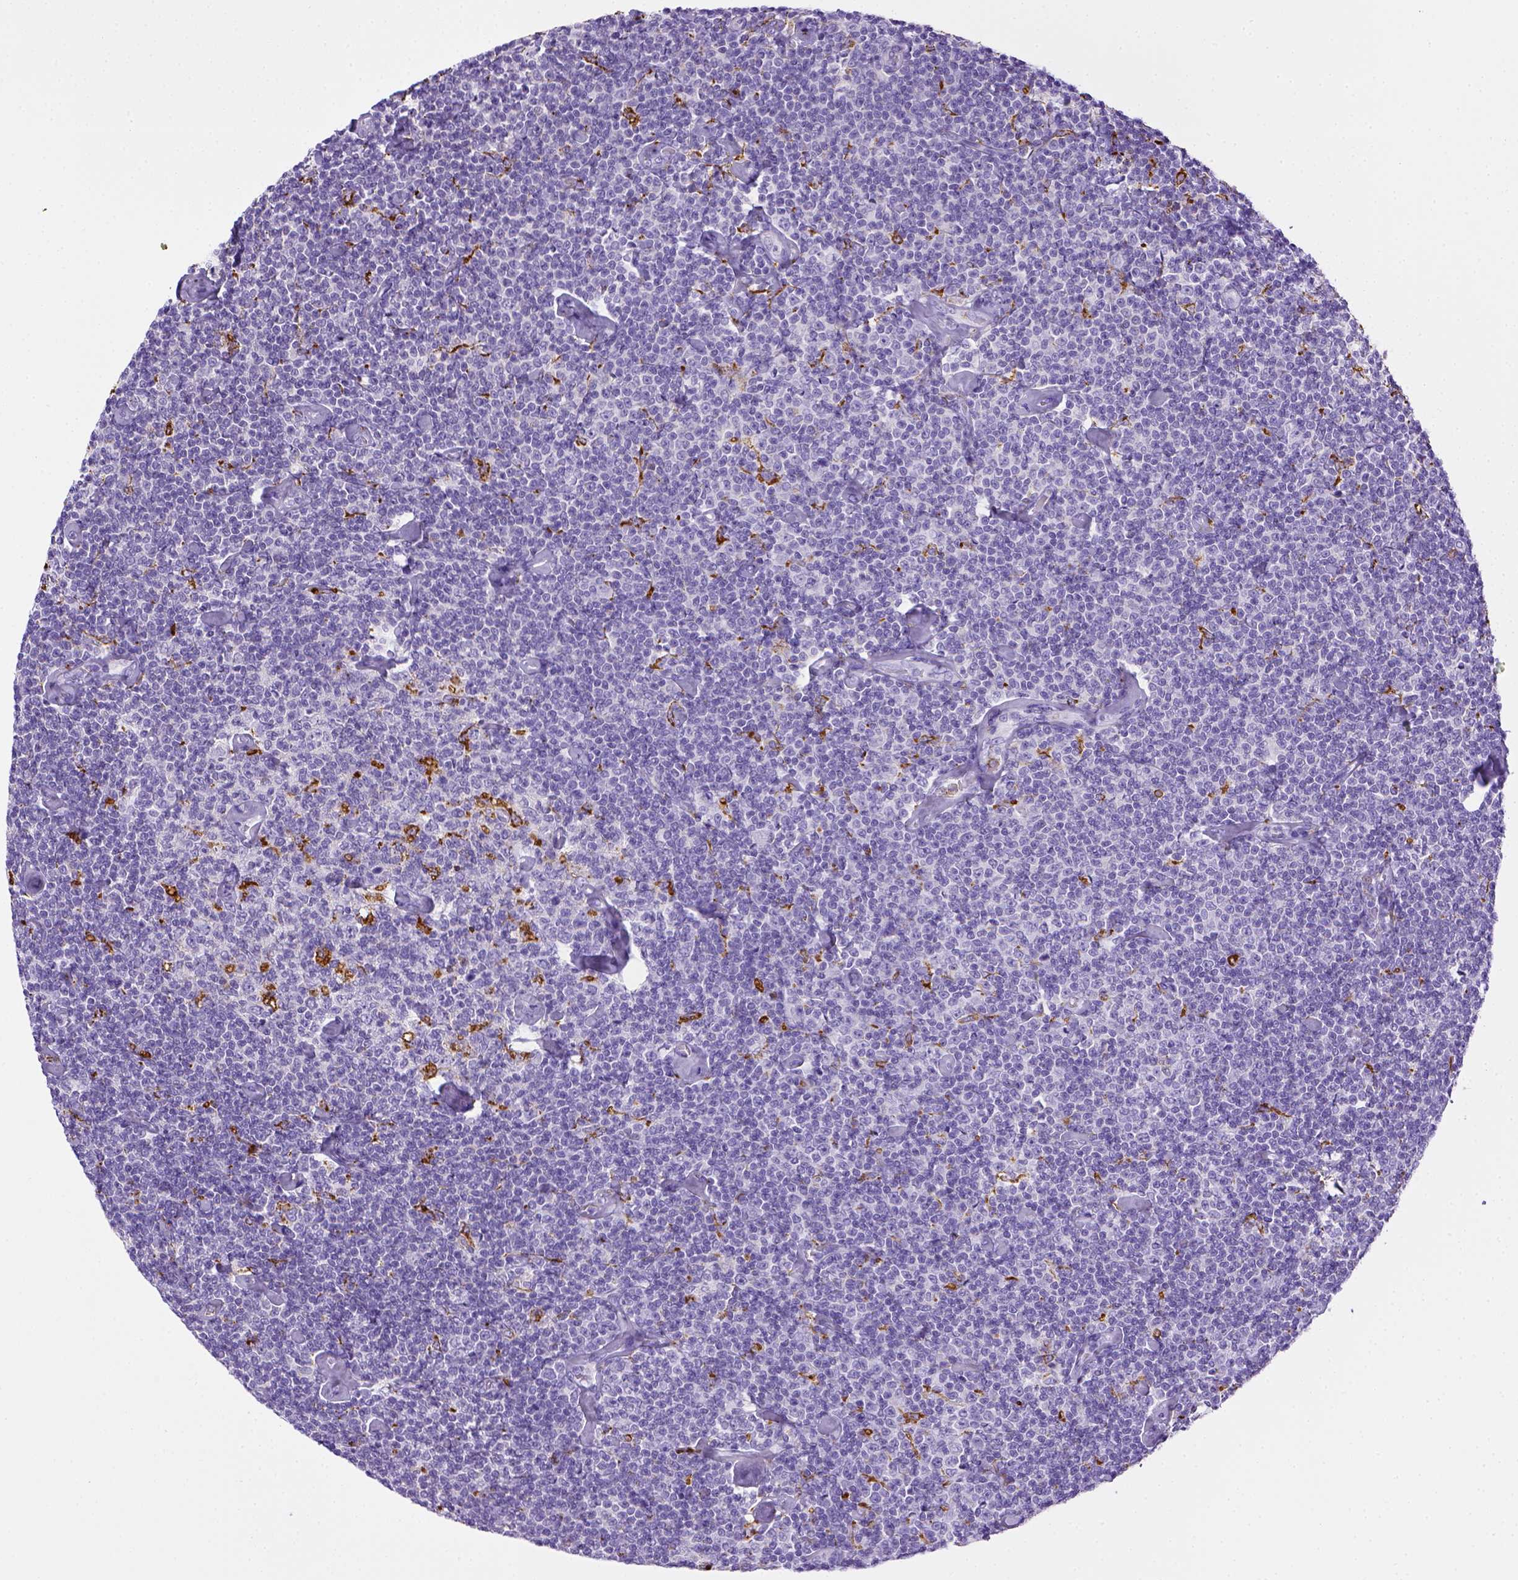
{"staining": {"intensity": "negative", "quantity": "none", "location": "none"}, "tissue": "lymphoma", "cell_type": "Tumor cells", "image_type": "cancer", "snomed": [{"axis": "morphology", "description": "Malignant lymphoma, non-Hodgkin's type, Low grade"}, {"axis": "topography", "description": "Lymph node"}], "caption": "Human low-grade malignant lymphoma, non-Hodgkin's type stained for a protein using immunohistochemistry (IHC) demonstrates no expression in tumor cells.", "gene": "CD68", "patient": {"sex": "male", "age": 81}}